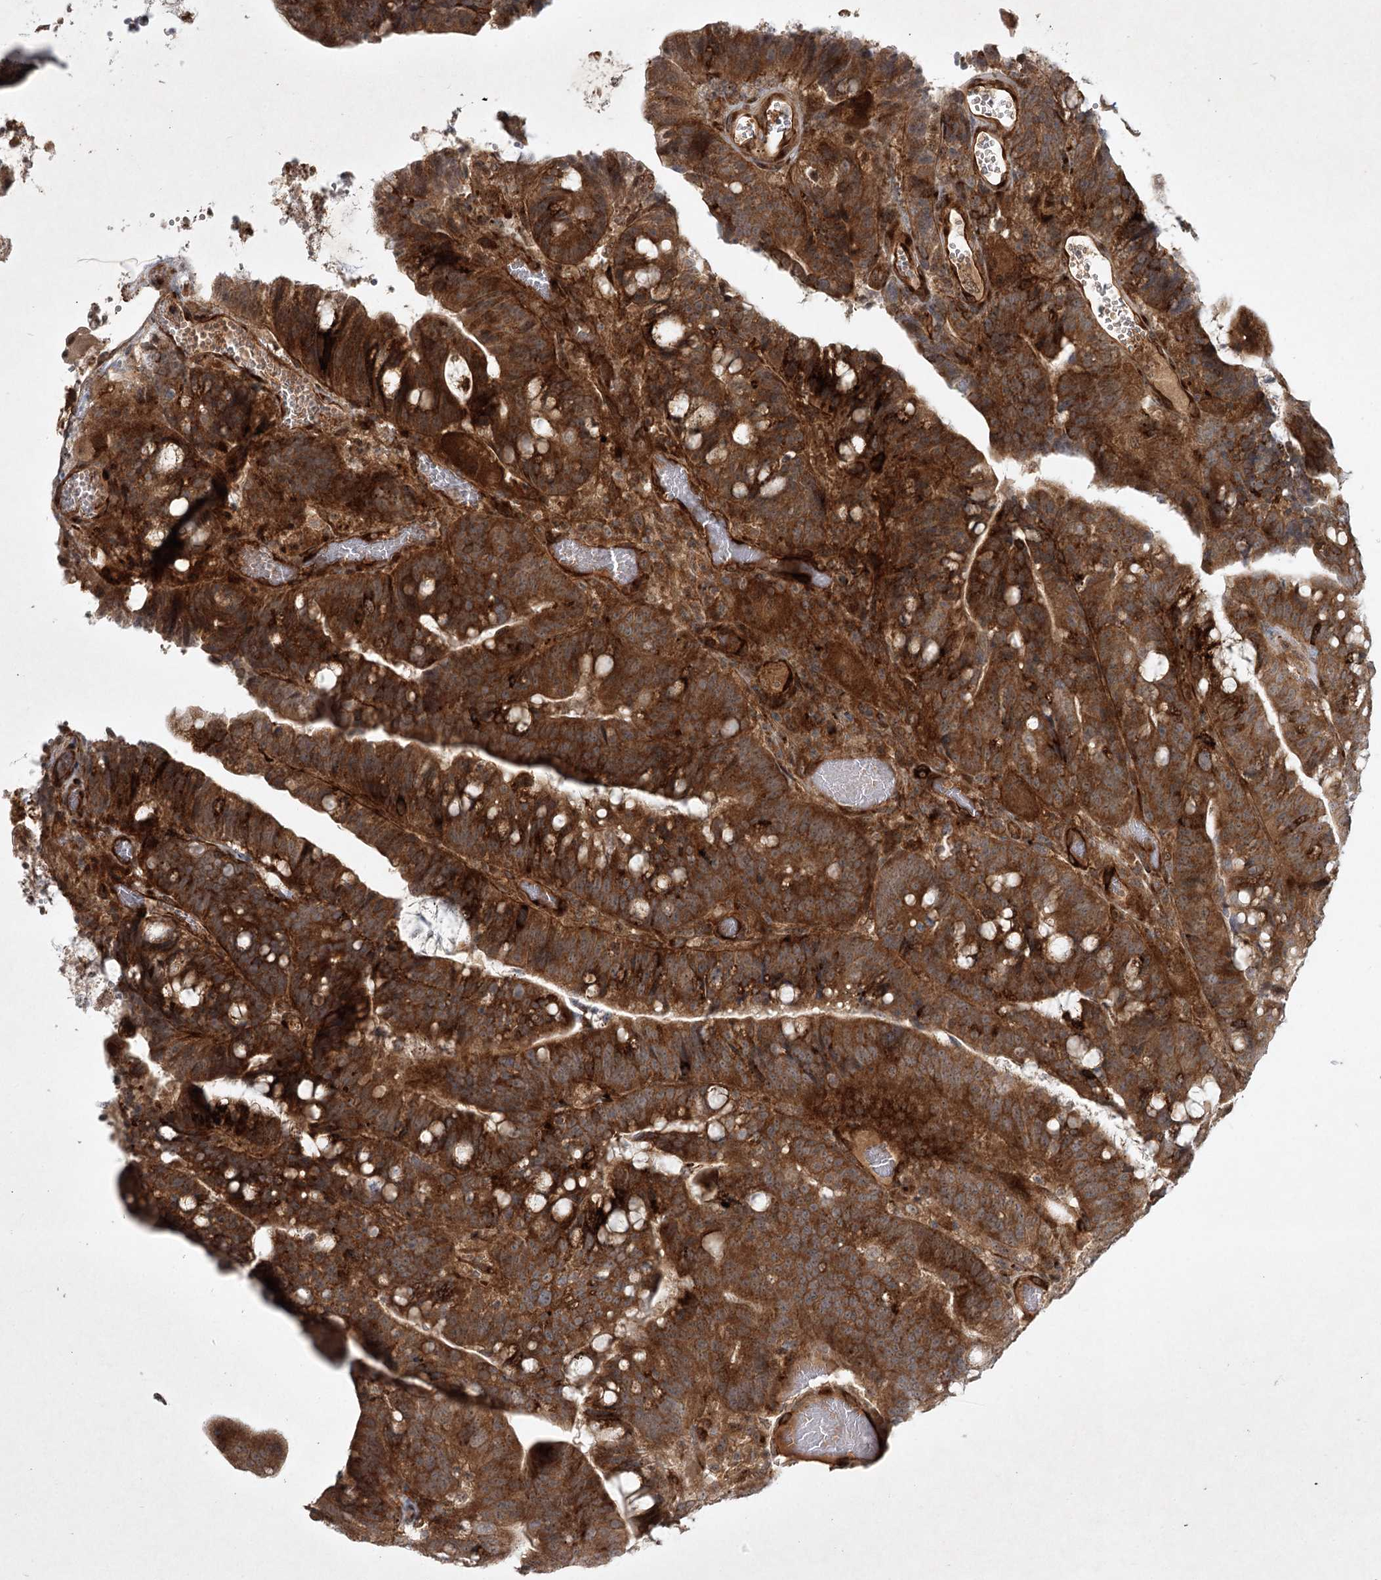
{"staining": {"intensity": "strong", "quantity": ">75%", "location": "cytoplasmic/membranous"}, "tissue": "colorectal cancer", "cell_type": "Tumor cells", "image_type": "cancer", "snomed": [{"axis": "morphology", "description": "Adenocarcinoma, NOS"}, {"axis": "topography", "description": "Colon"}], "caption": "Colorectal cancer stained with DAB immunohistochemistry reveals high levels of strong cytoplasmic/membranous positivity in approximately >75% of tumor cells.", "gene": "ARHGAP31", "patient": {"sex": "female", "age": 66}}